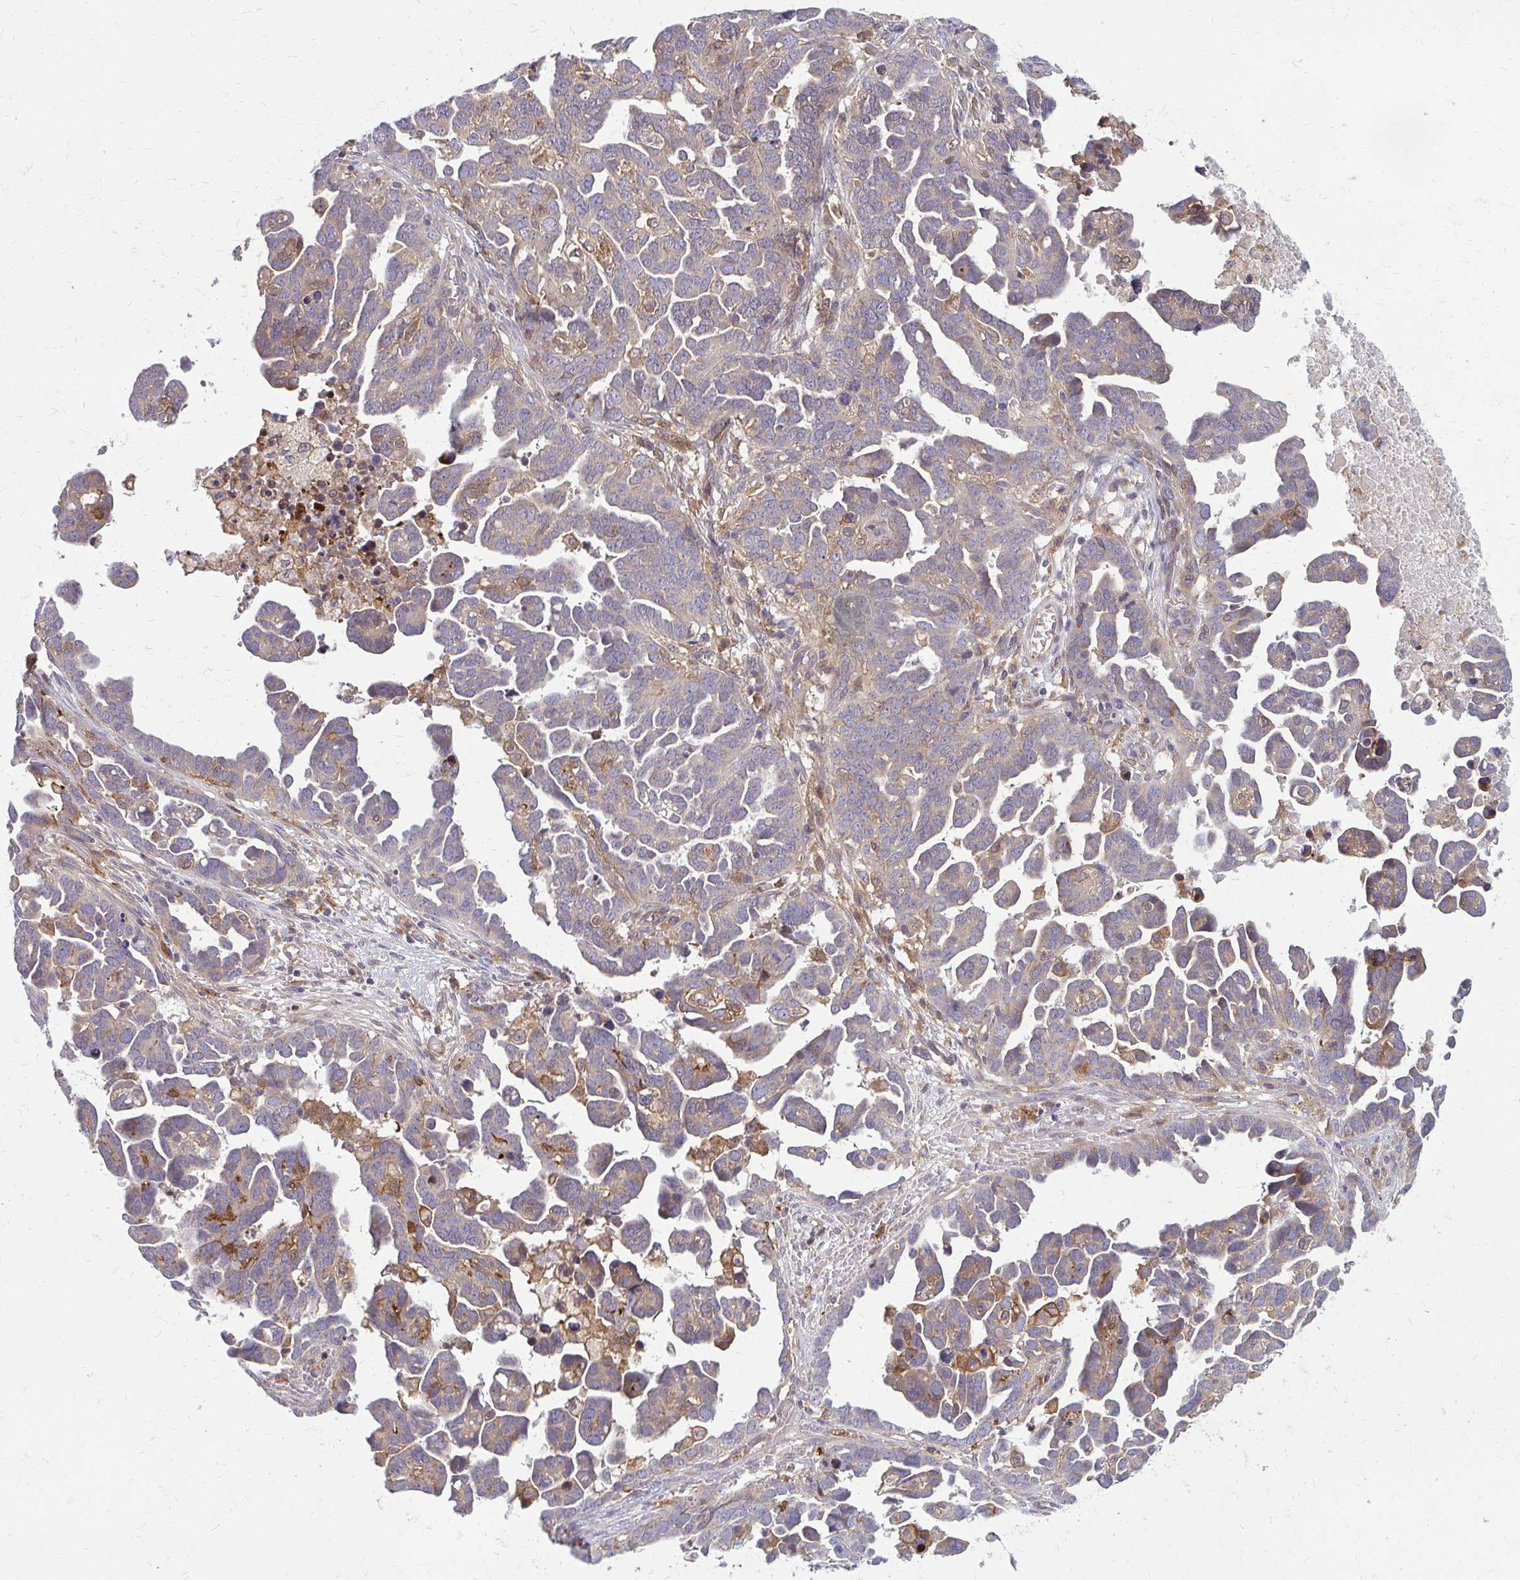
{"staining": {"intensity": "weak", "quantity": "<25%", "location": "cytoplasmic/membranous"}, "tissue": "ovarian cancer", "cell_type": "Tumor cells", "image_type": "cancer", "snomed": [{"axis": "morphology", "description": "Cystadenocarcinoma, serous, NOS"}, {"axis": "topography", "description": "Ovary"}], "caption": "Tumor cells show no significant protein positivity in serous cystadenocarcinoma (ovarian).", "gene": "OXNAD1", "patient": {"sex": "female", "age": 54}}